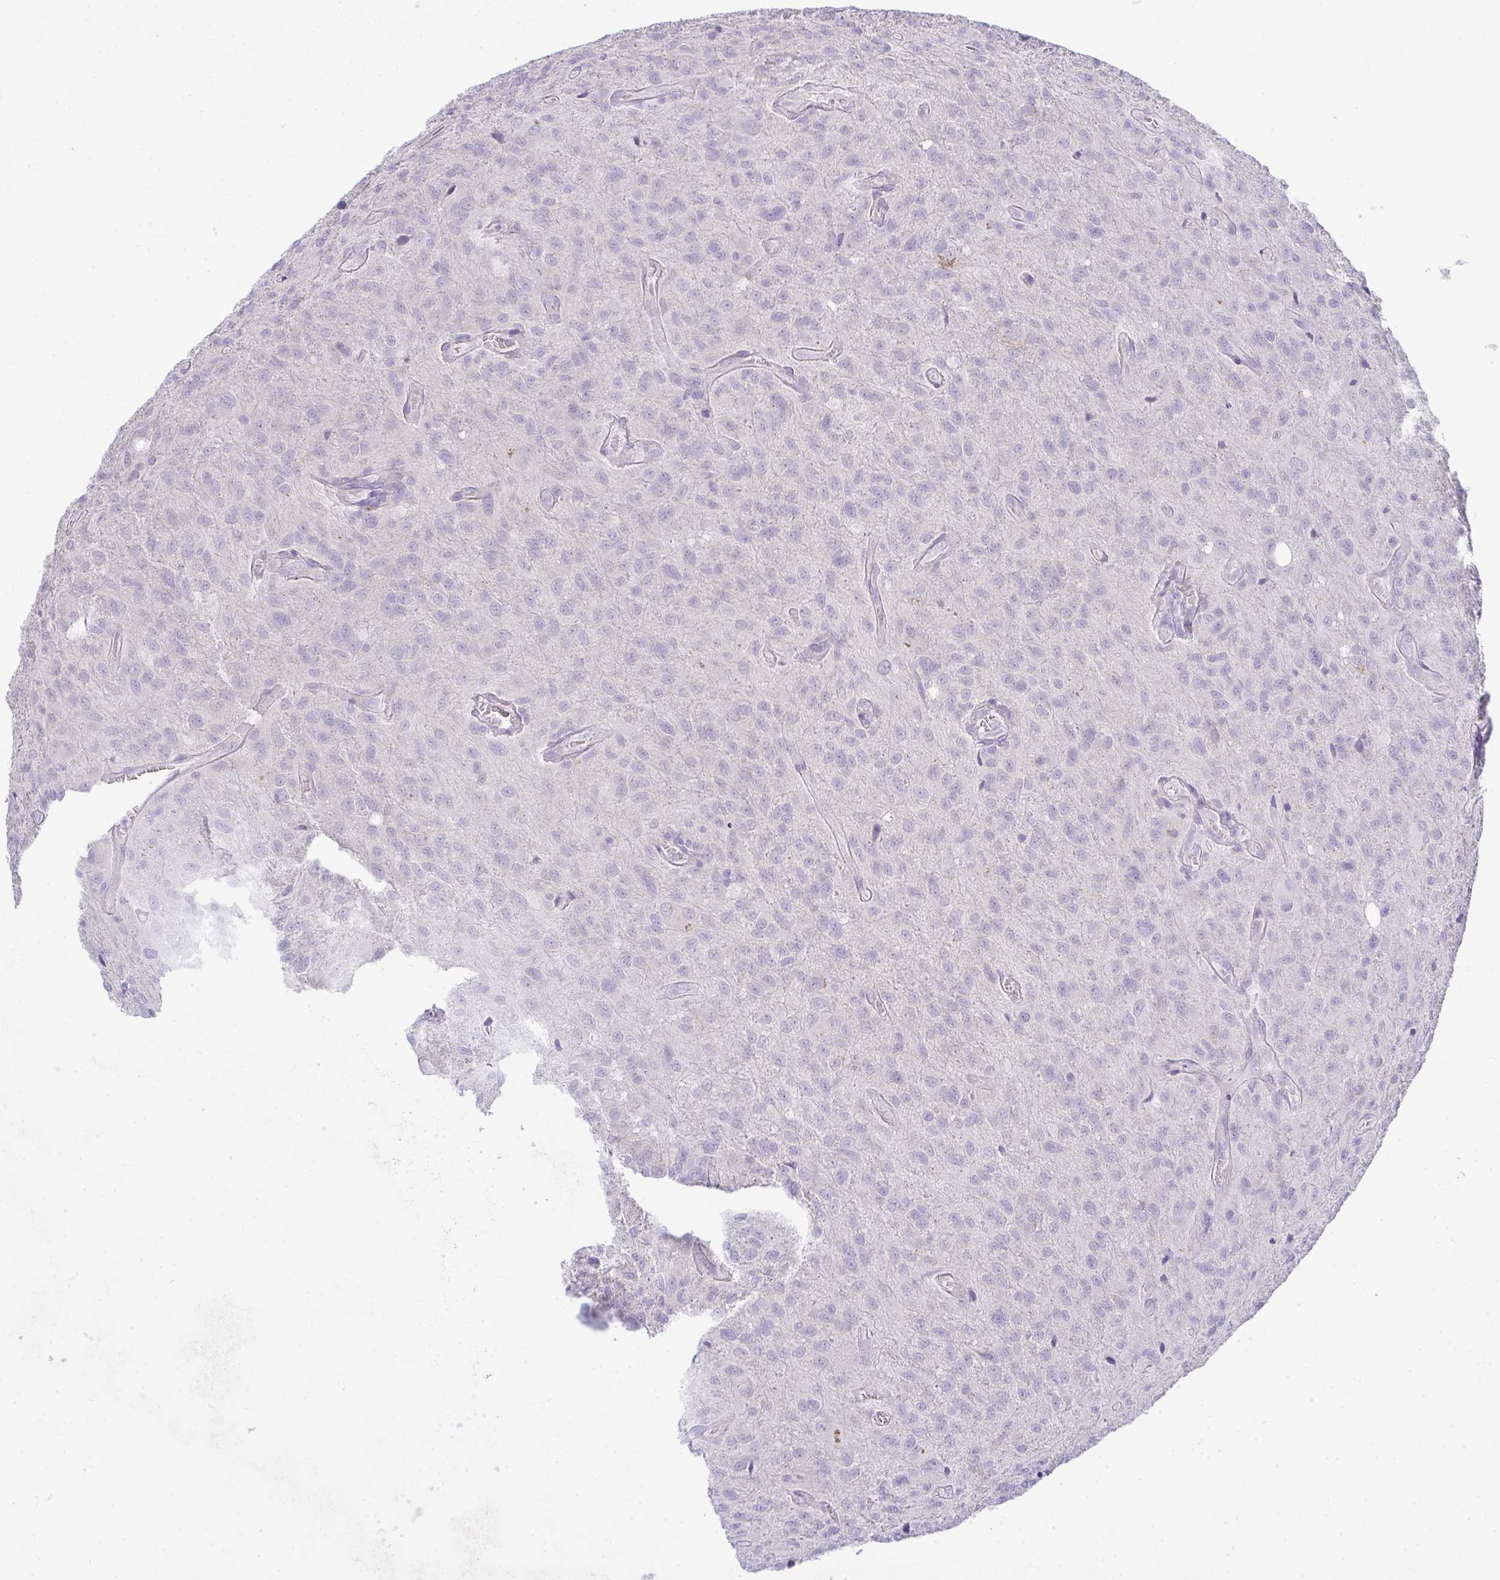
{"staining": {"intensity": "negative", "quantity": "none", "location": "none"}, "tissue": "glioma", "cell_type": "Tumor cells", "image_type": "cancer", "snomed": [{"axis": "morphology", "description": "Glioma, malignant, Low grade"}, {"axis": "topography", "description": "Brain"}], "caption": "Malignant low-grade glioma was stained to show a protein in brown. There is no significant staining in tumor cells.", "gene": "SPTB", "patient": {"sex": "male", "age": 66}}